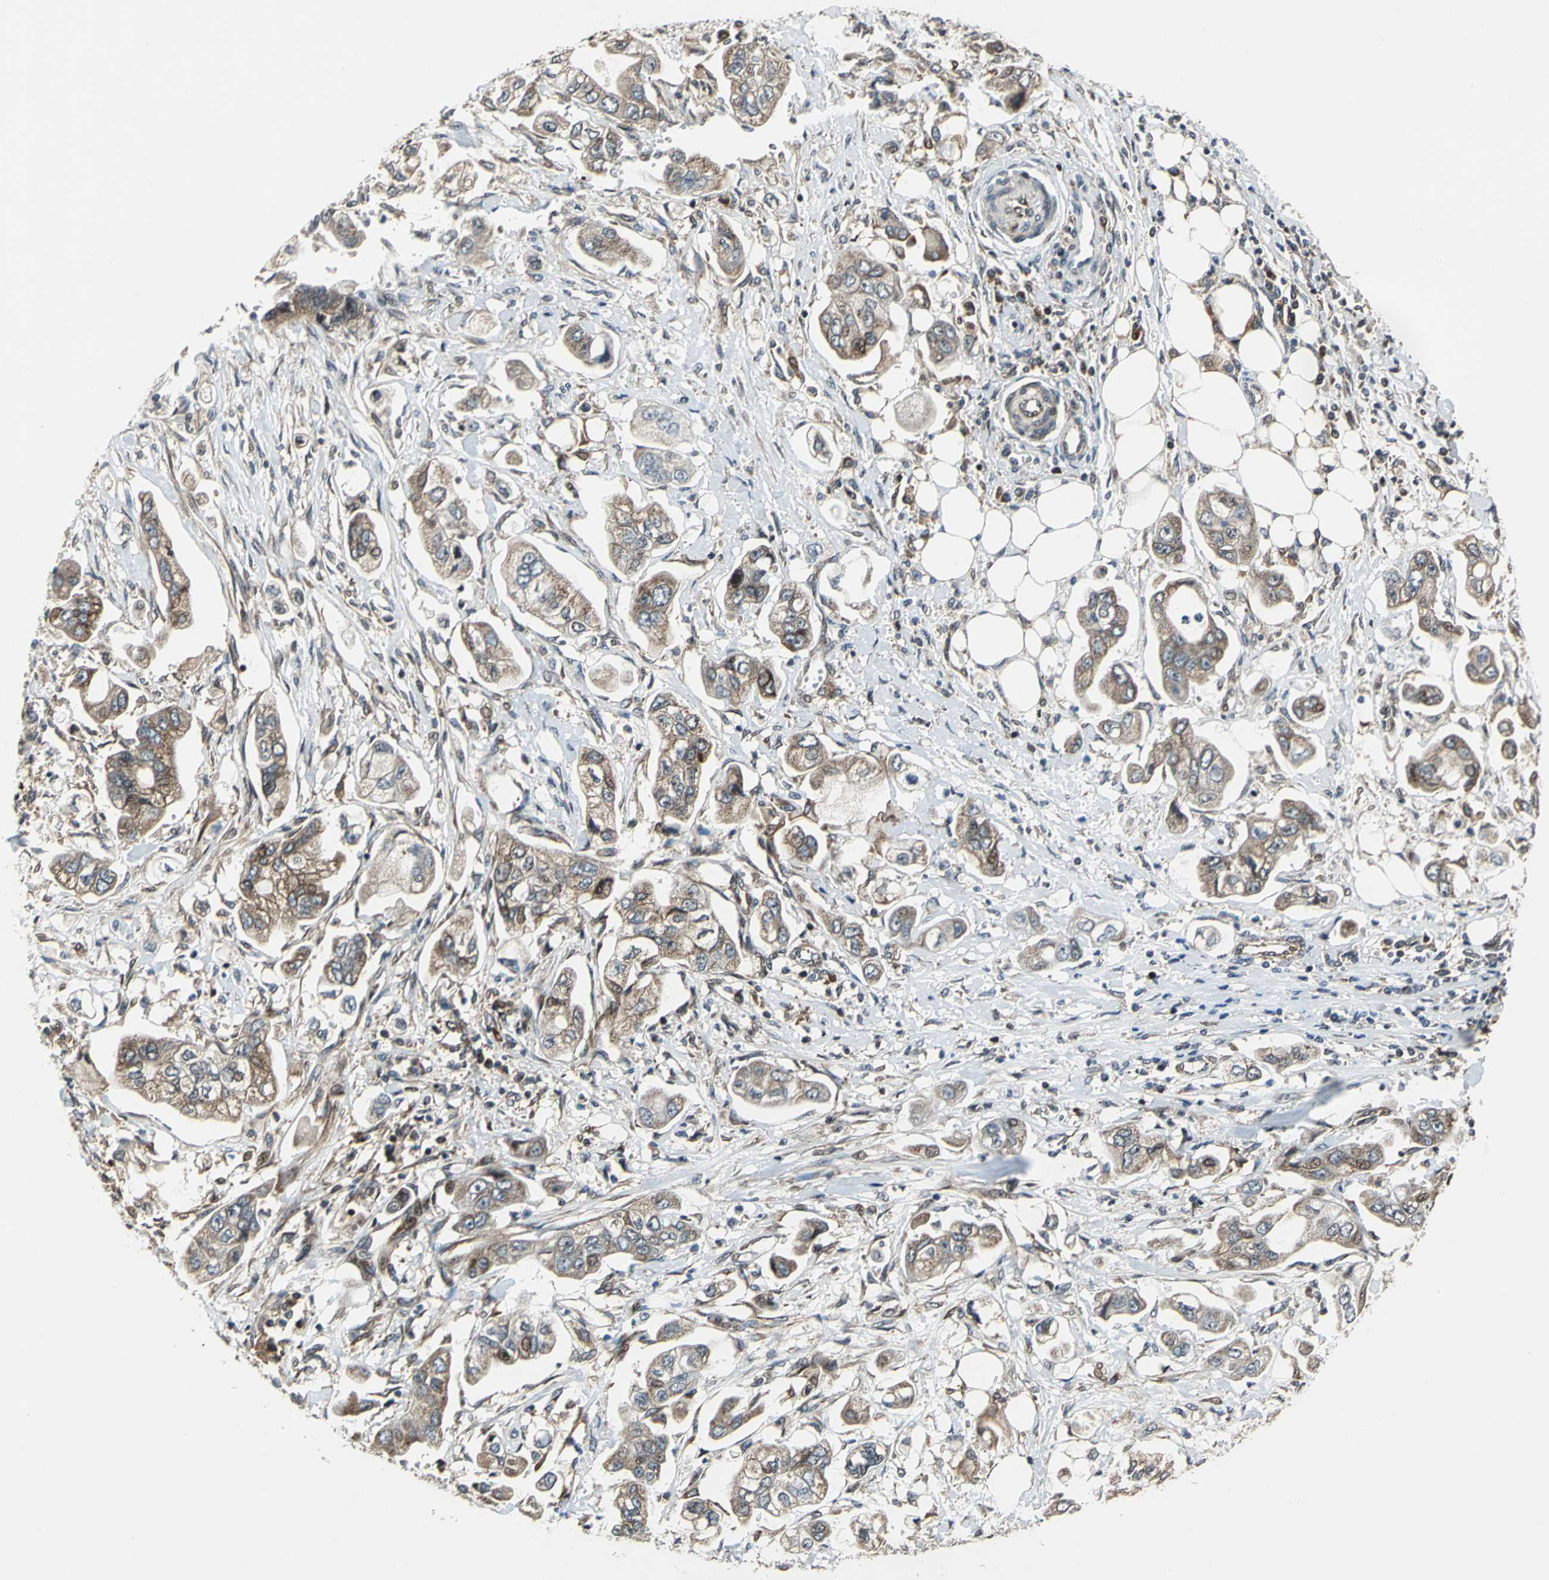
{"staining": {"intensity": "moderate", "quantity": ">75%", "location": "cytoplasmic/membranous"}, "tissue": "stomach cancer", "cell_type": "Tumor cells", "image_type": "cancer", "snomed": [{"axis": "morphology", "description": "Adenocarcinoma, NOS"}, {"axis": "topography", "description": "Stomach"}], "caption": "About >75% of tumor cells in stomach adenocarcinoma demonstrate moderate cytoplasmic/membranous protein expression as visualized by brown immunohistochemical staining.", "gene": "AATF", "patient": {"sex": "male", "age": 62}}